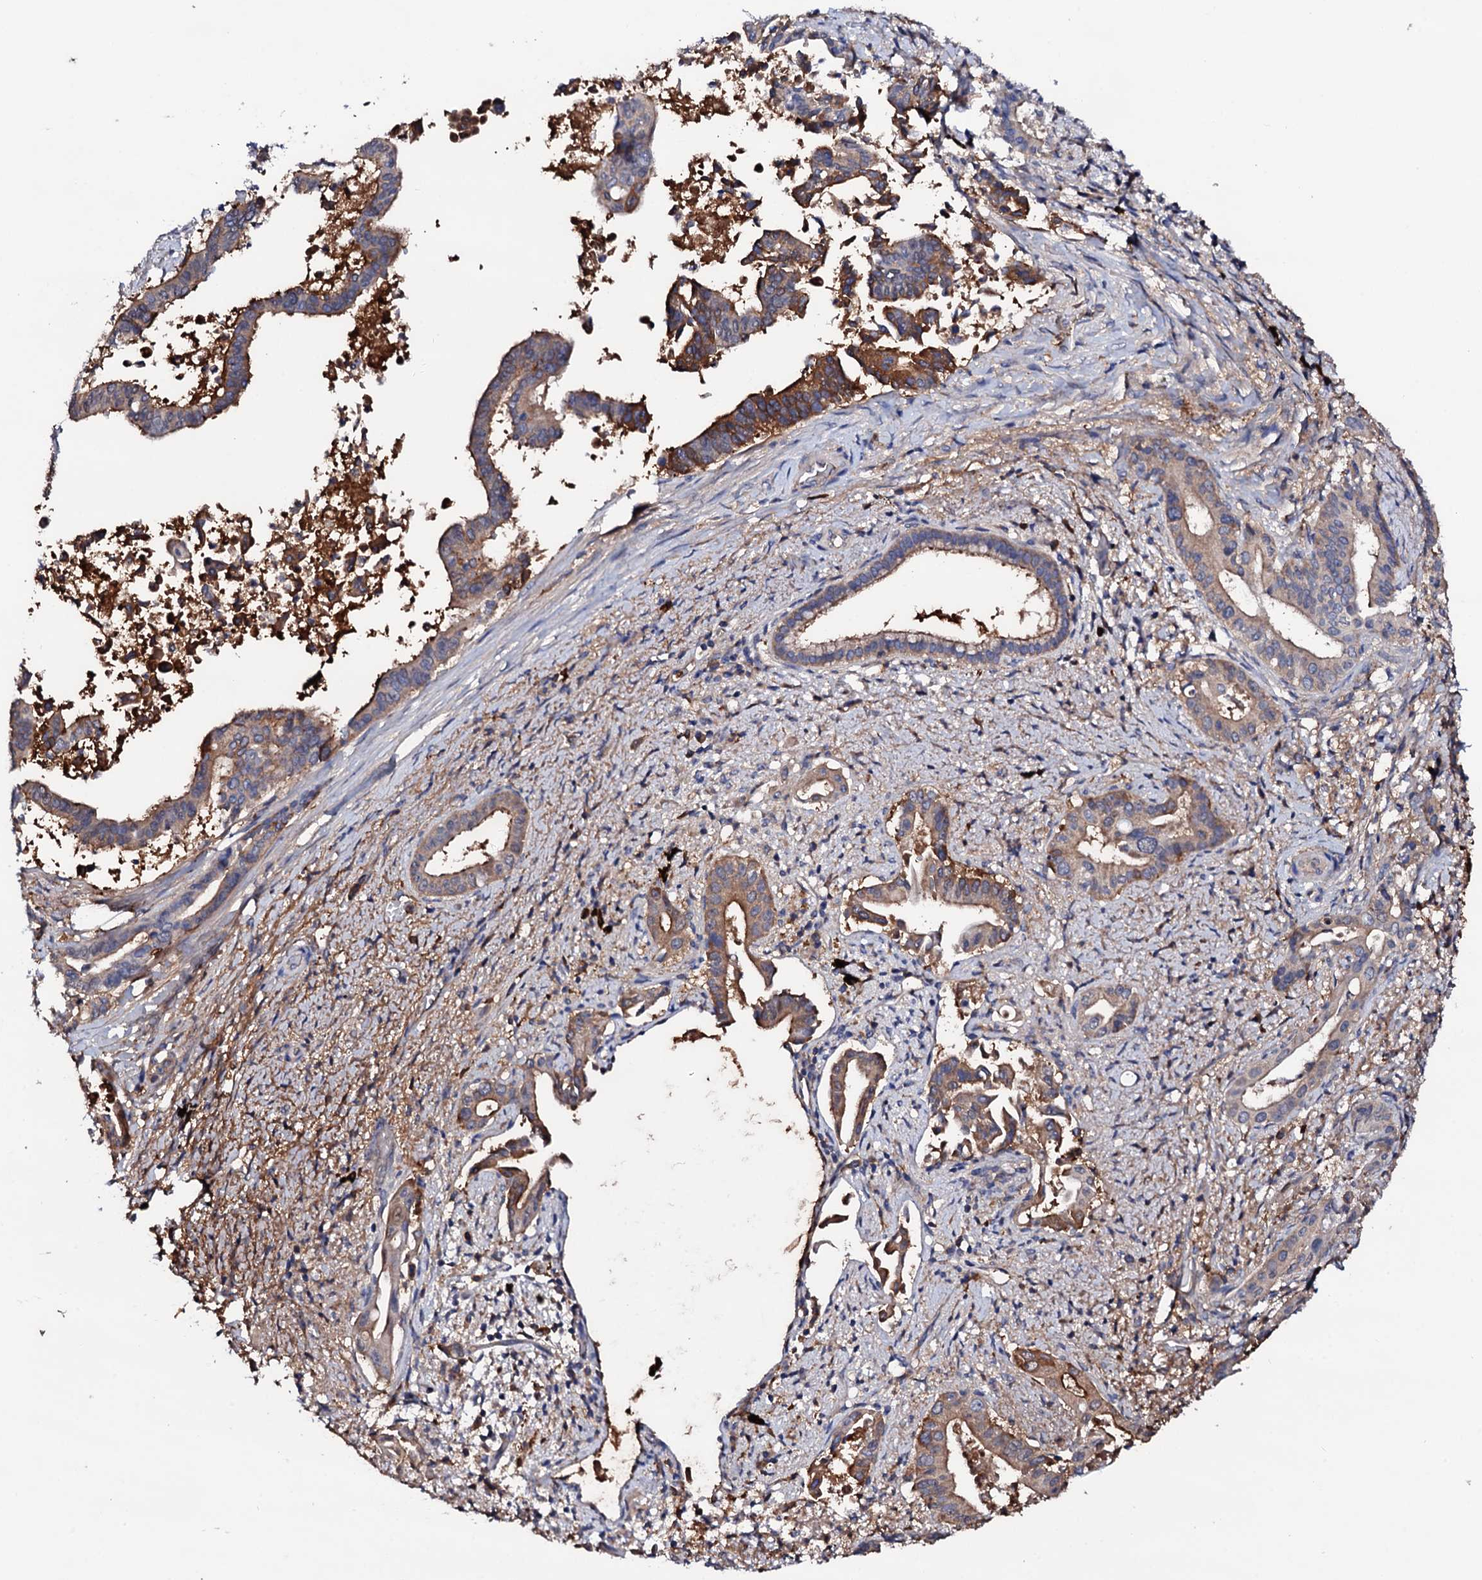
{"staining": {"intensity": "moderate", "quantity": "25%-75%", "location": "cytoplasmic/membranous"}, "tissue": "pancreatic cancer", "cell_type": "Tumor cells", "image_type": "cancer", "snomed": [{"axis": "morphology", "description": "Adenocarcinoma, NOS"}, {"axis": "topography", "description": "Pancreas"}], "caption": "The photomicrograph reveals a brown stain indicating the presence of a protein in the cytoplasmic/membranous of tumor cells in pancreatic cancer.", "gene": "TCAF2", "patient": {"sex": "female", "age": 77}}